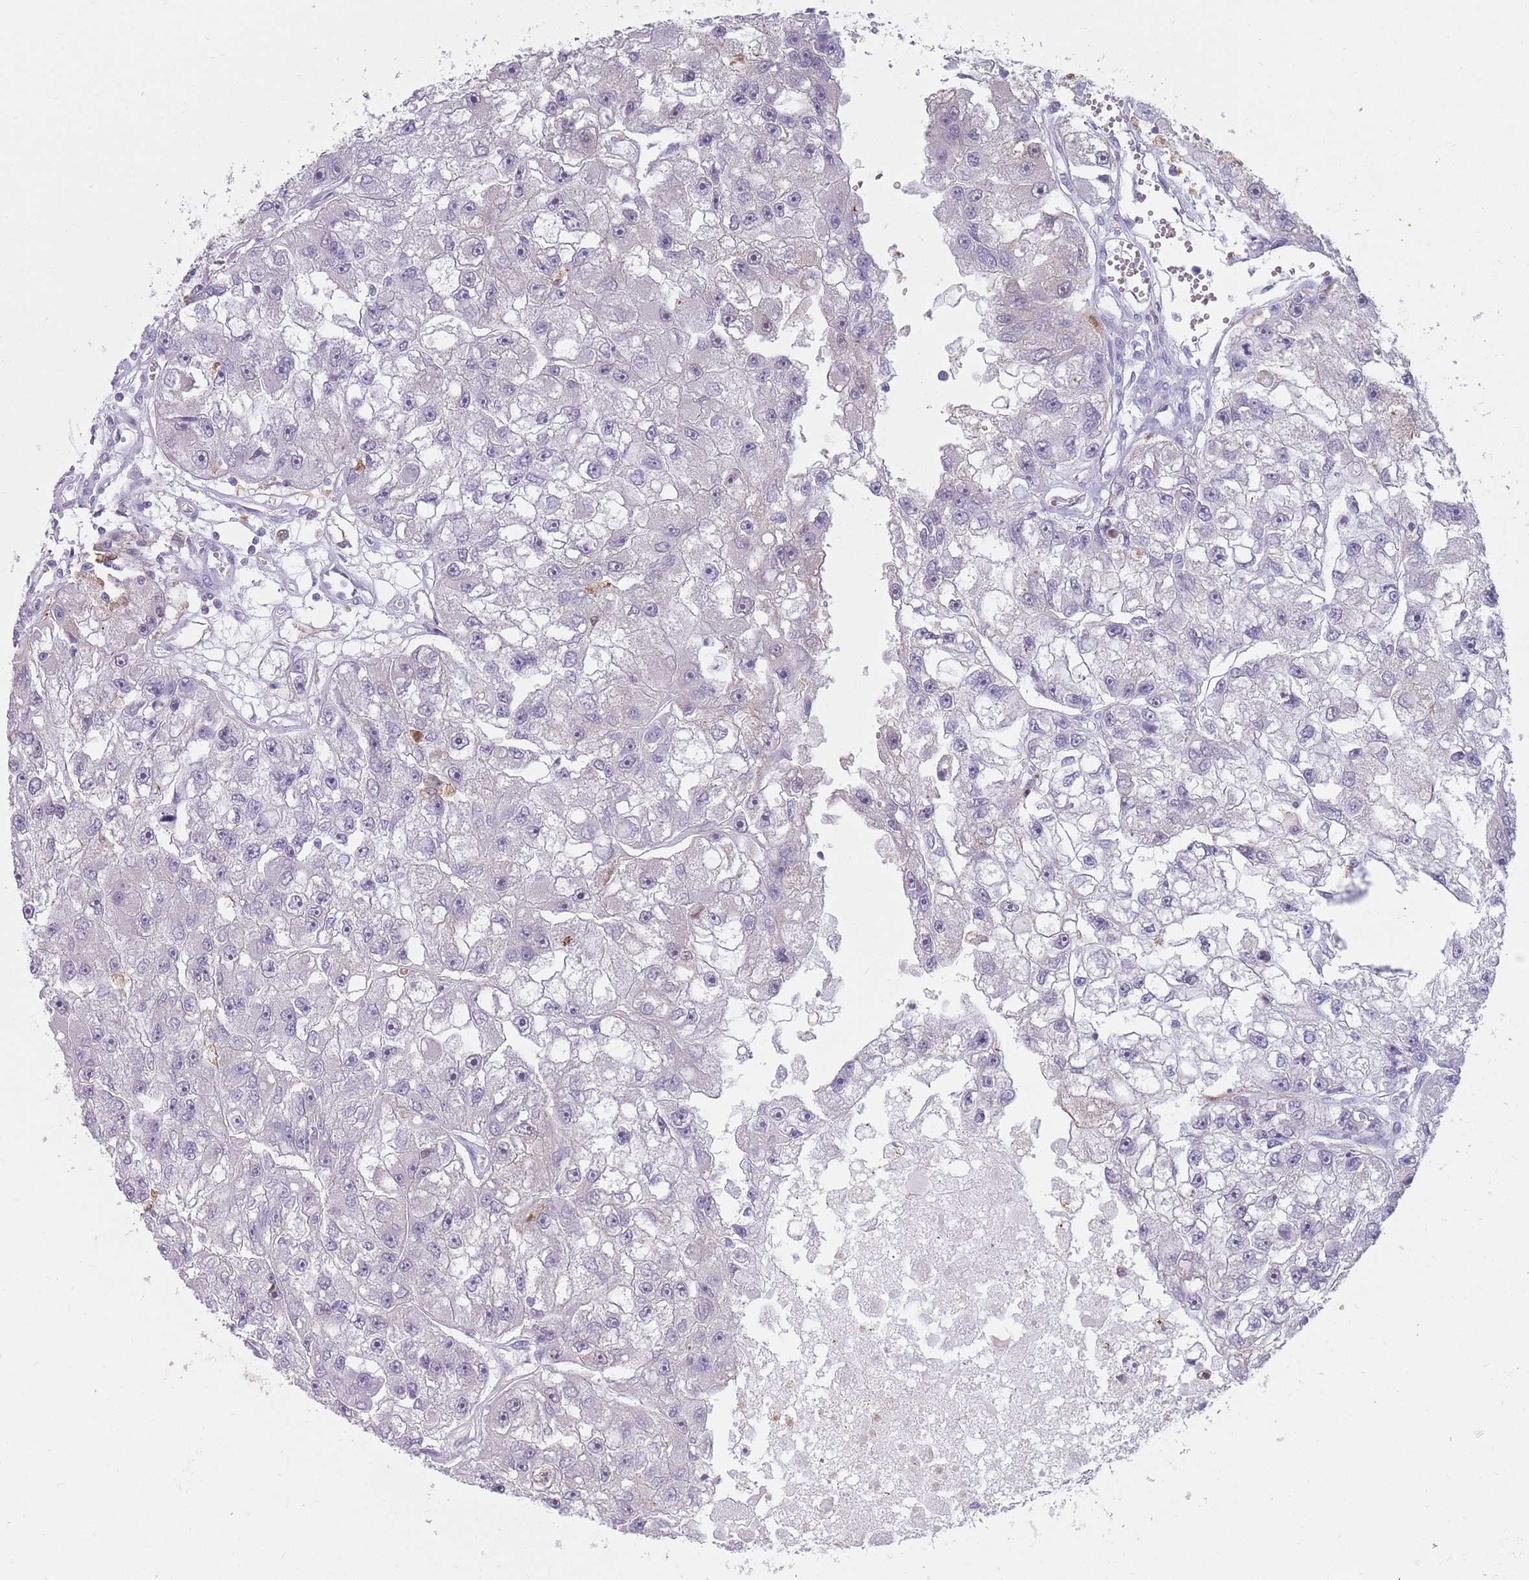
{"staining": {"intensity": "weak", "quantity": "<25%", "location": "cytoplasmic/membranous"}, "tissue": "renal cancer", "cell_type": "Tumor cells", "image_type": "cancer", "snomed": [{"axis": "morphology", "description": "Adenocarcinoma, NOS"}, {"axis": "topography", "description": "Kidney"}], "caption": "DAB immunohistochemical staining of human adenocarcinoma (renal) displays no significant staining in tumor cells.", "gene": "LGALS9", "patient": {"sex": "male", "age": 63}}